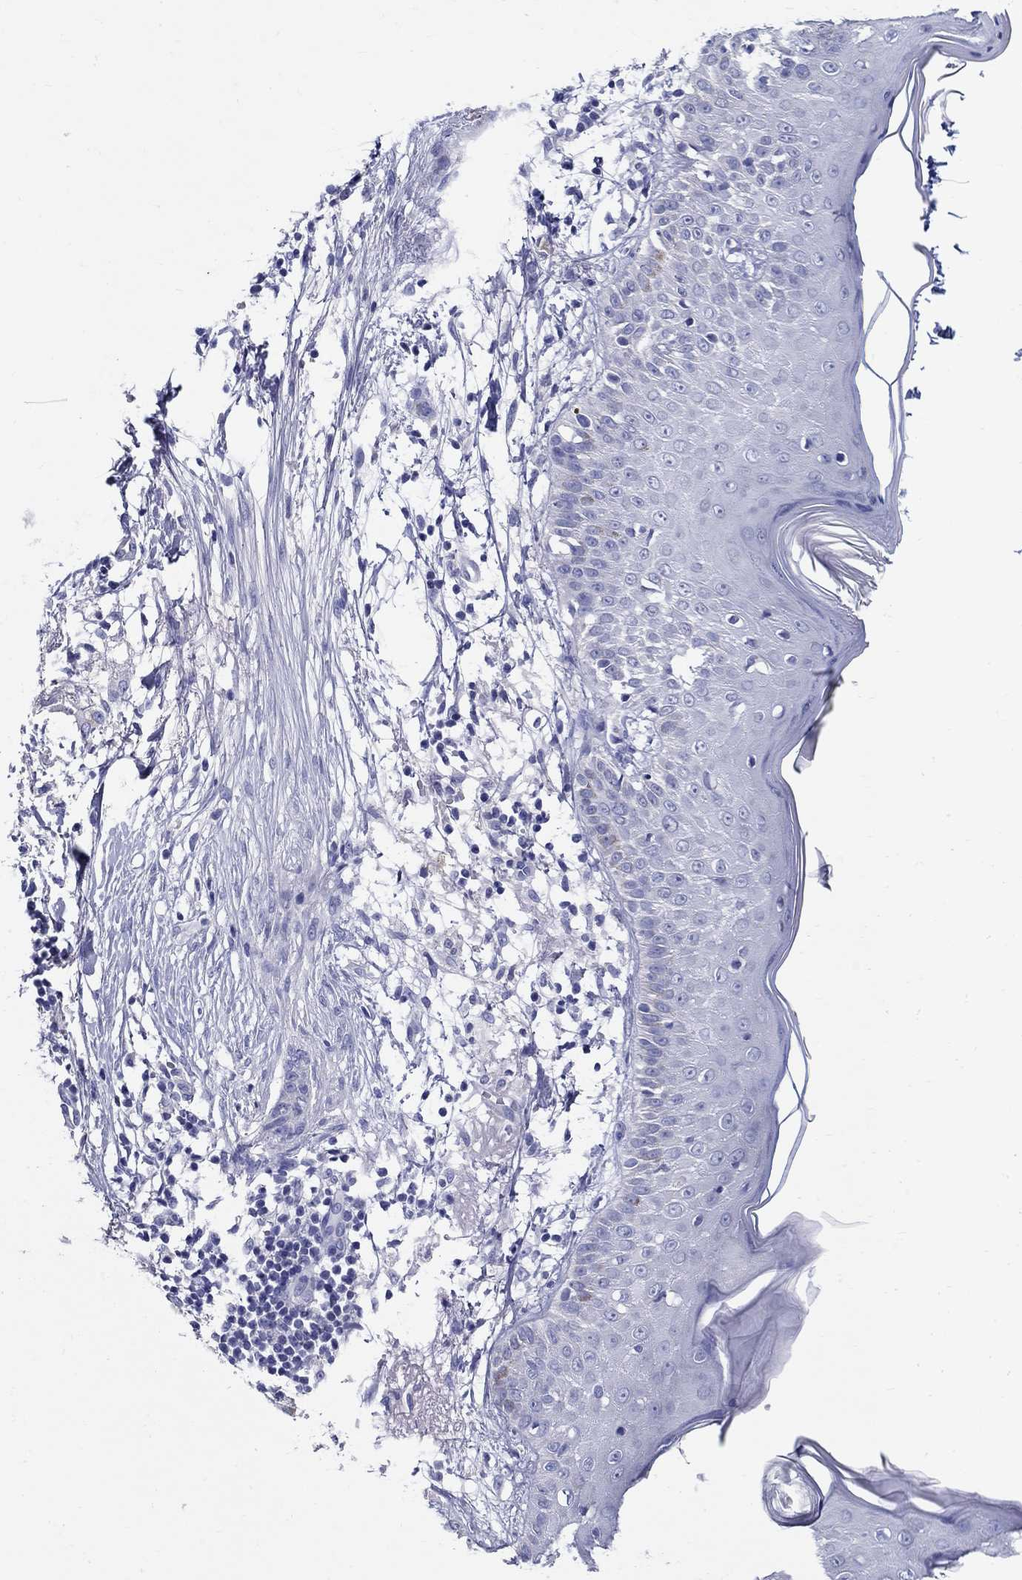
{"staining": {"intensity": "negative", "quantity": "none", "location": "none"}, "tissue": "skin cancer", "cell_type": "Tumor cells", "image_type": "cancer", "snomed": [{"axis": "morphology", "description": "Normal tissue, NOS"}, {"axis": "morphology", "description": "Basal cell carcinoma"}, {"axis": "topography", "description": "Skin"}], "caption": "An IHC micrograph of basal cell carcinoma (skin) is shown. There is no staining in tumor cells of basal cell carcinoma (skin).", "gene": "CRYGD", "patient": {"sex": "male", "age": 84}}